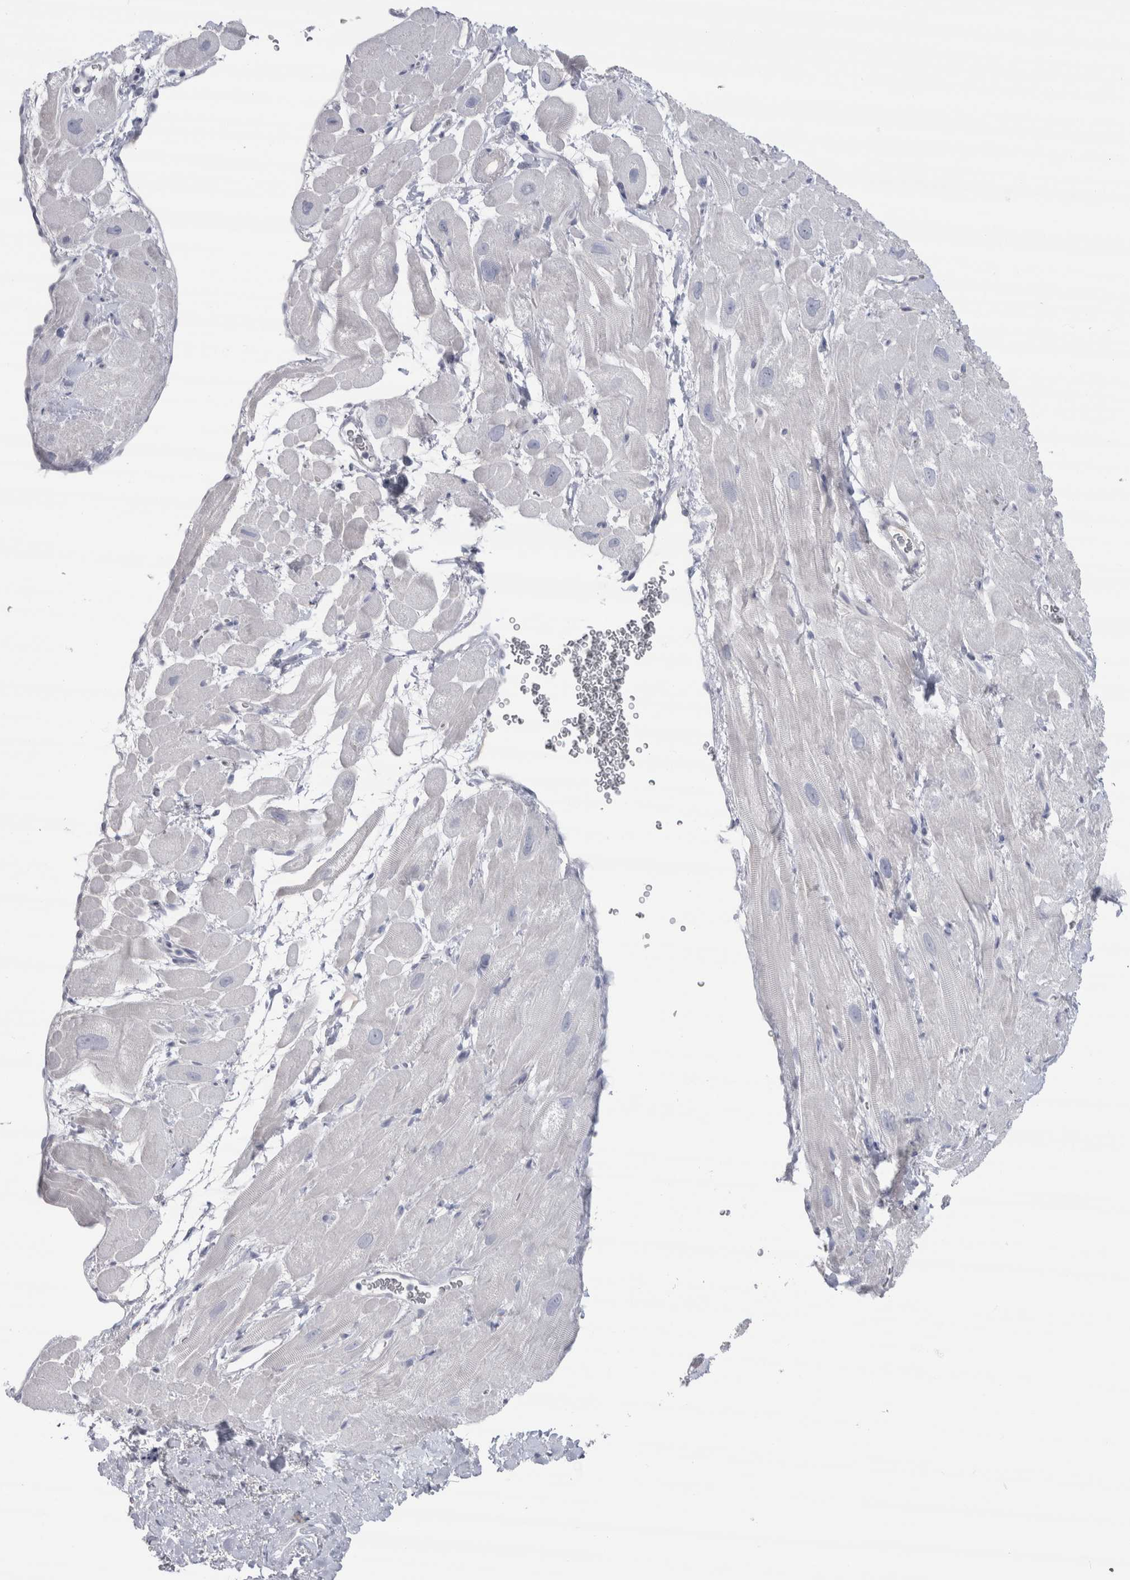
{"staining": {"intensity": "negative", "quantity": "none", "location": "none"}, "tissue": "heart muscle", "cell_type": "Cardiomyocytes", "image_type": "normal", "snomed": [{"axis": "morphology", "description": "Normal tissue, NOS"}, {"axis": "topography", "description": "Heart"}], "caption": "High power microscopy photomicrograph of an immunohistochemistry (IHC) micrograph of normal heart muscle, revealing no significant expression in cardiomyocytes.", "gene": "CDH17", "patient": {"sex": "male", "age": 49}}